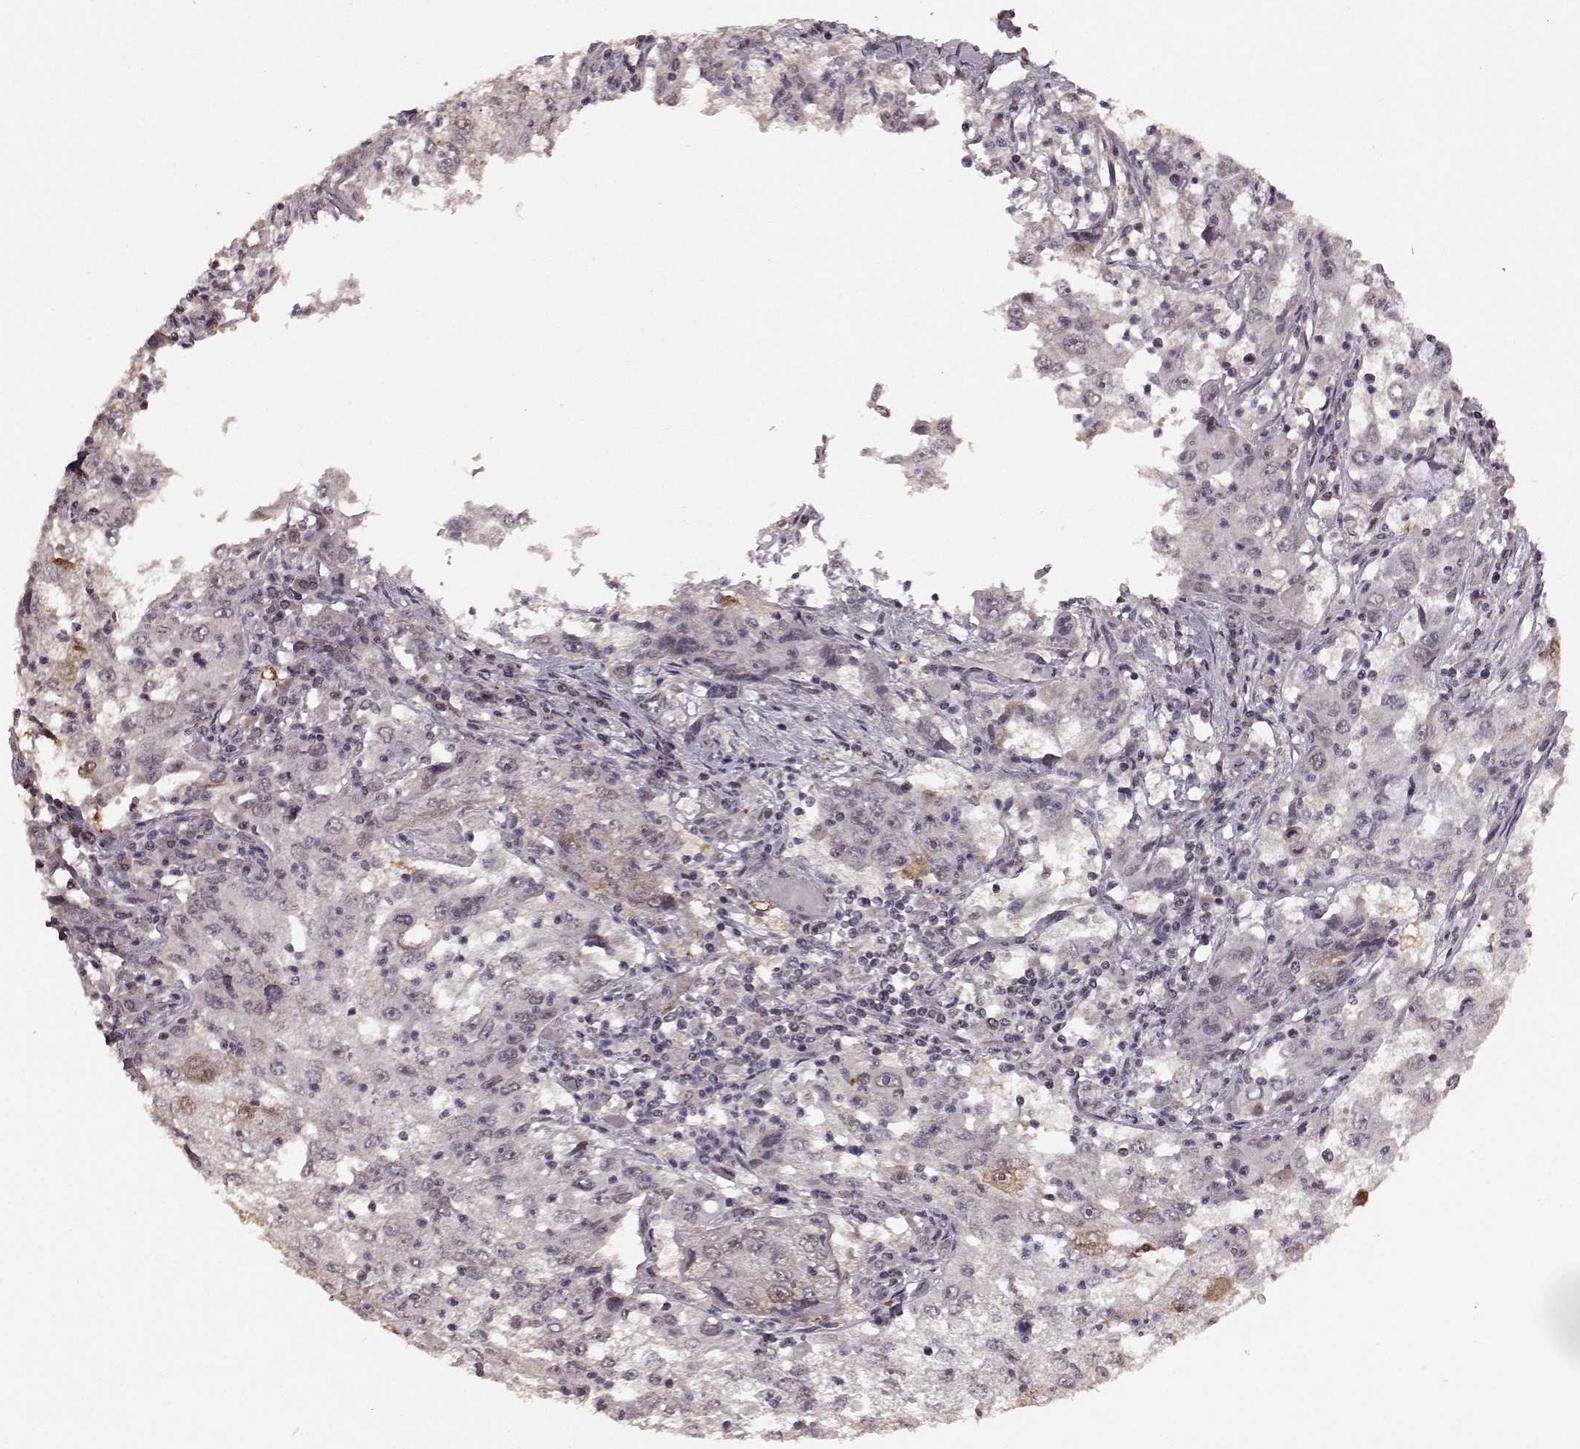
{"staining": {"intensity": "negative", "quantity": "none", "location": "none"}, "tissue": "cervical cancer", "cell_type": "Tumor cells", "image_type": "cancer", "snomed": [{"axis": "morphology", "description": "Squamous cell carcinoma, NOS"}, {"axis": "topography", "description": "Cervix"}], "caption": "Cervical squamous cell carcinoma was stained to show a protein in brown. There is no significant expression in tumor cells.", "gene": "RRAGD", "patient": {"sex": "female", "age": 36}}